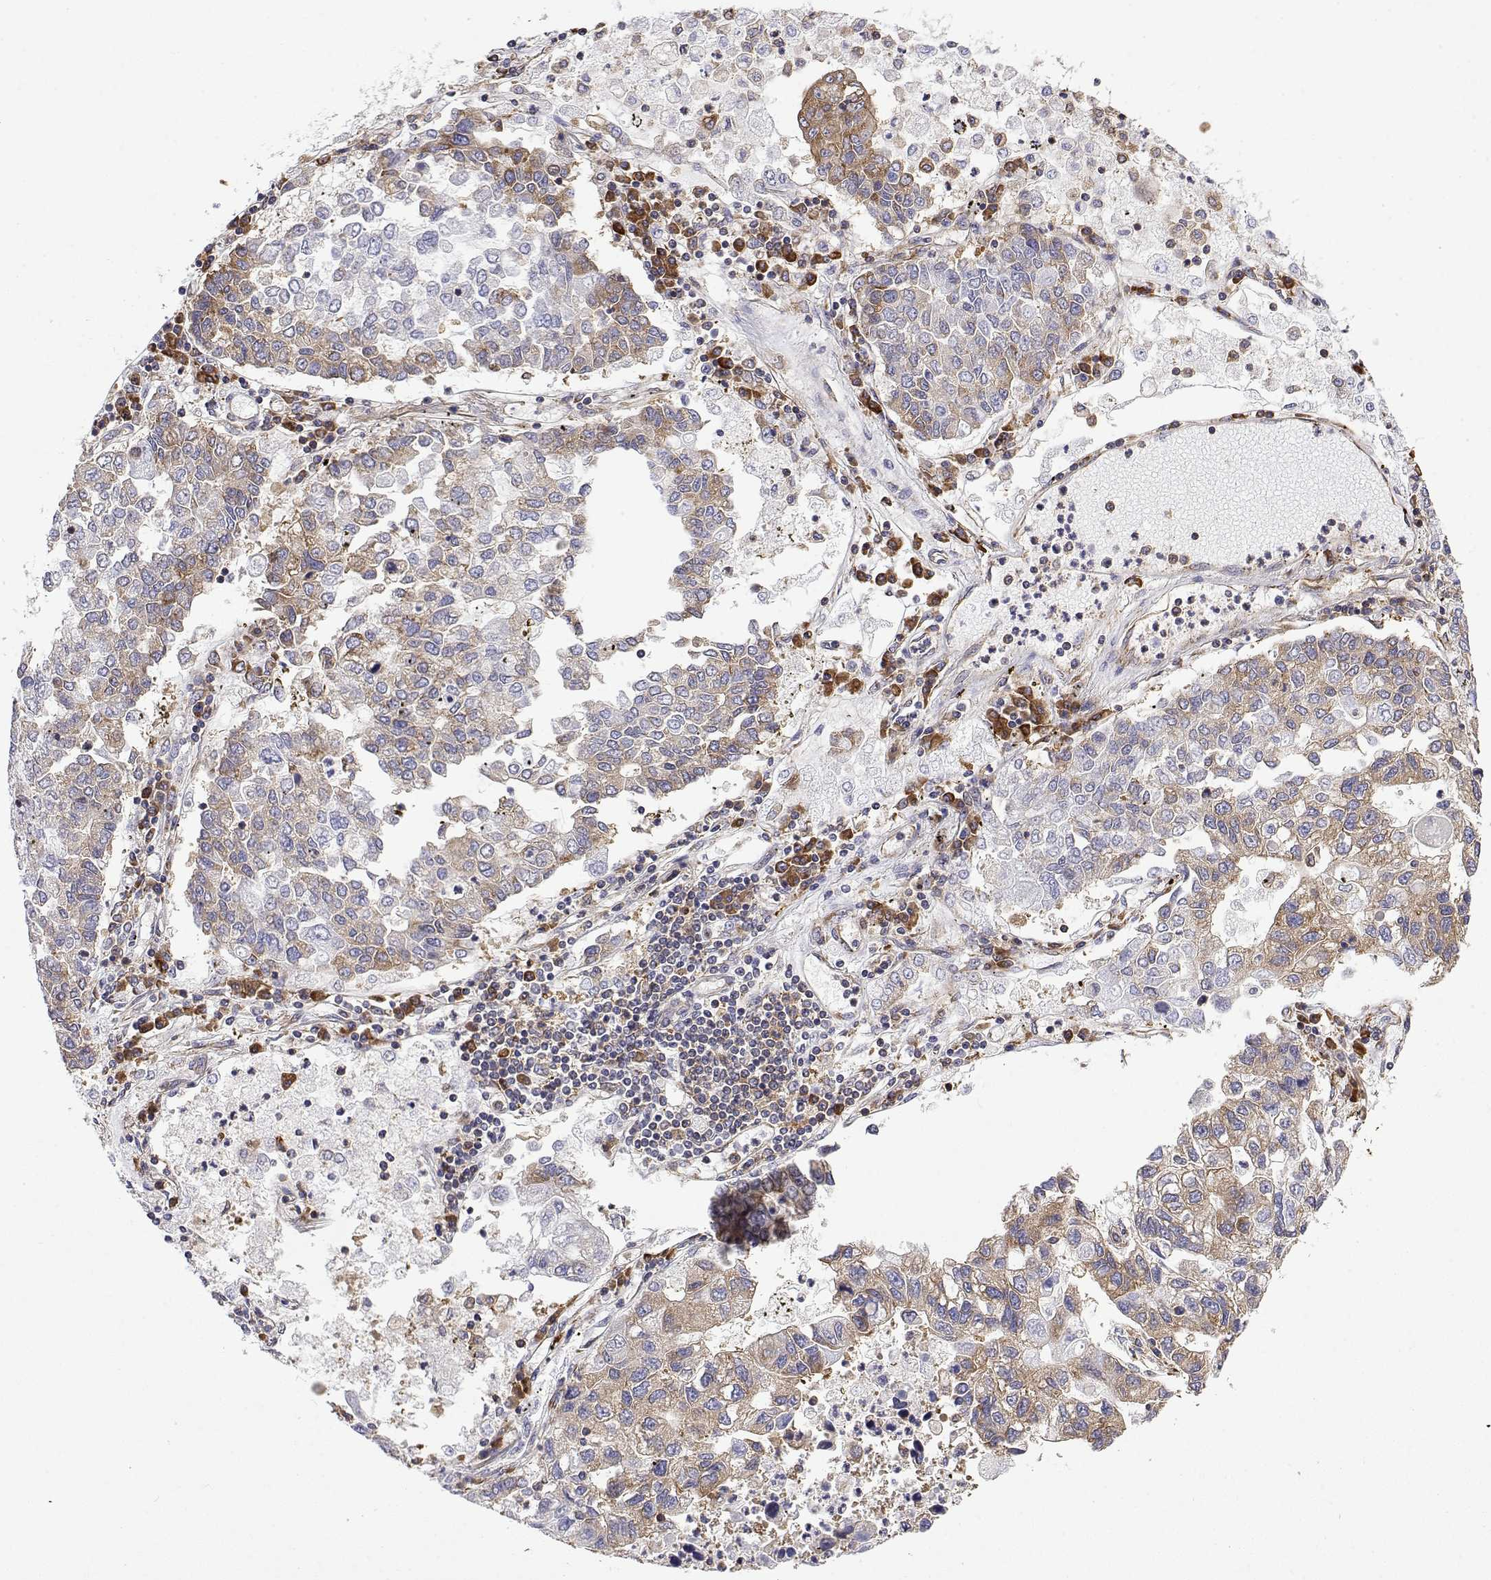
{"staining": {"intensity": "moderate", "quantity": "25%-75%", "location": "cytoplasmic/membranous"}, "tissue": "lung cancer", "cell_type": "Tumor cells", "image_type": "cancer", "snomed": [{"axis": "morphology", "description": "Adenocarcinoma, NOS"}, {"axis": "topography", "description": "Bronchus"}, {"axis": "topography", "description": "Lung"}], "caption": "An image of human lung adenocarcinoma stained for a protein reveals moderate cytoplasmic/membranous brown staining in tumor cells.", "gene": "EEF1G", "patient": {"sex": "female", "age": 51}}